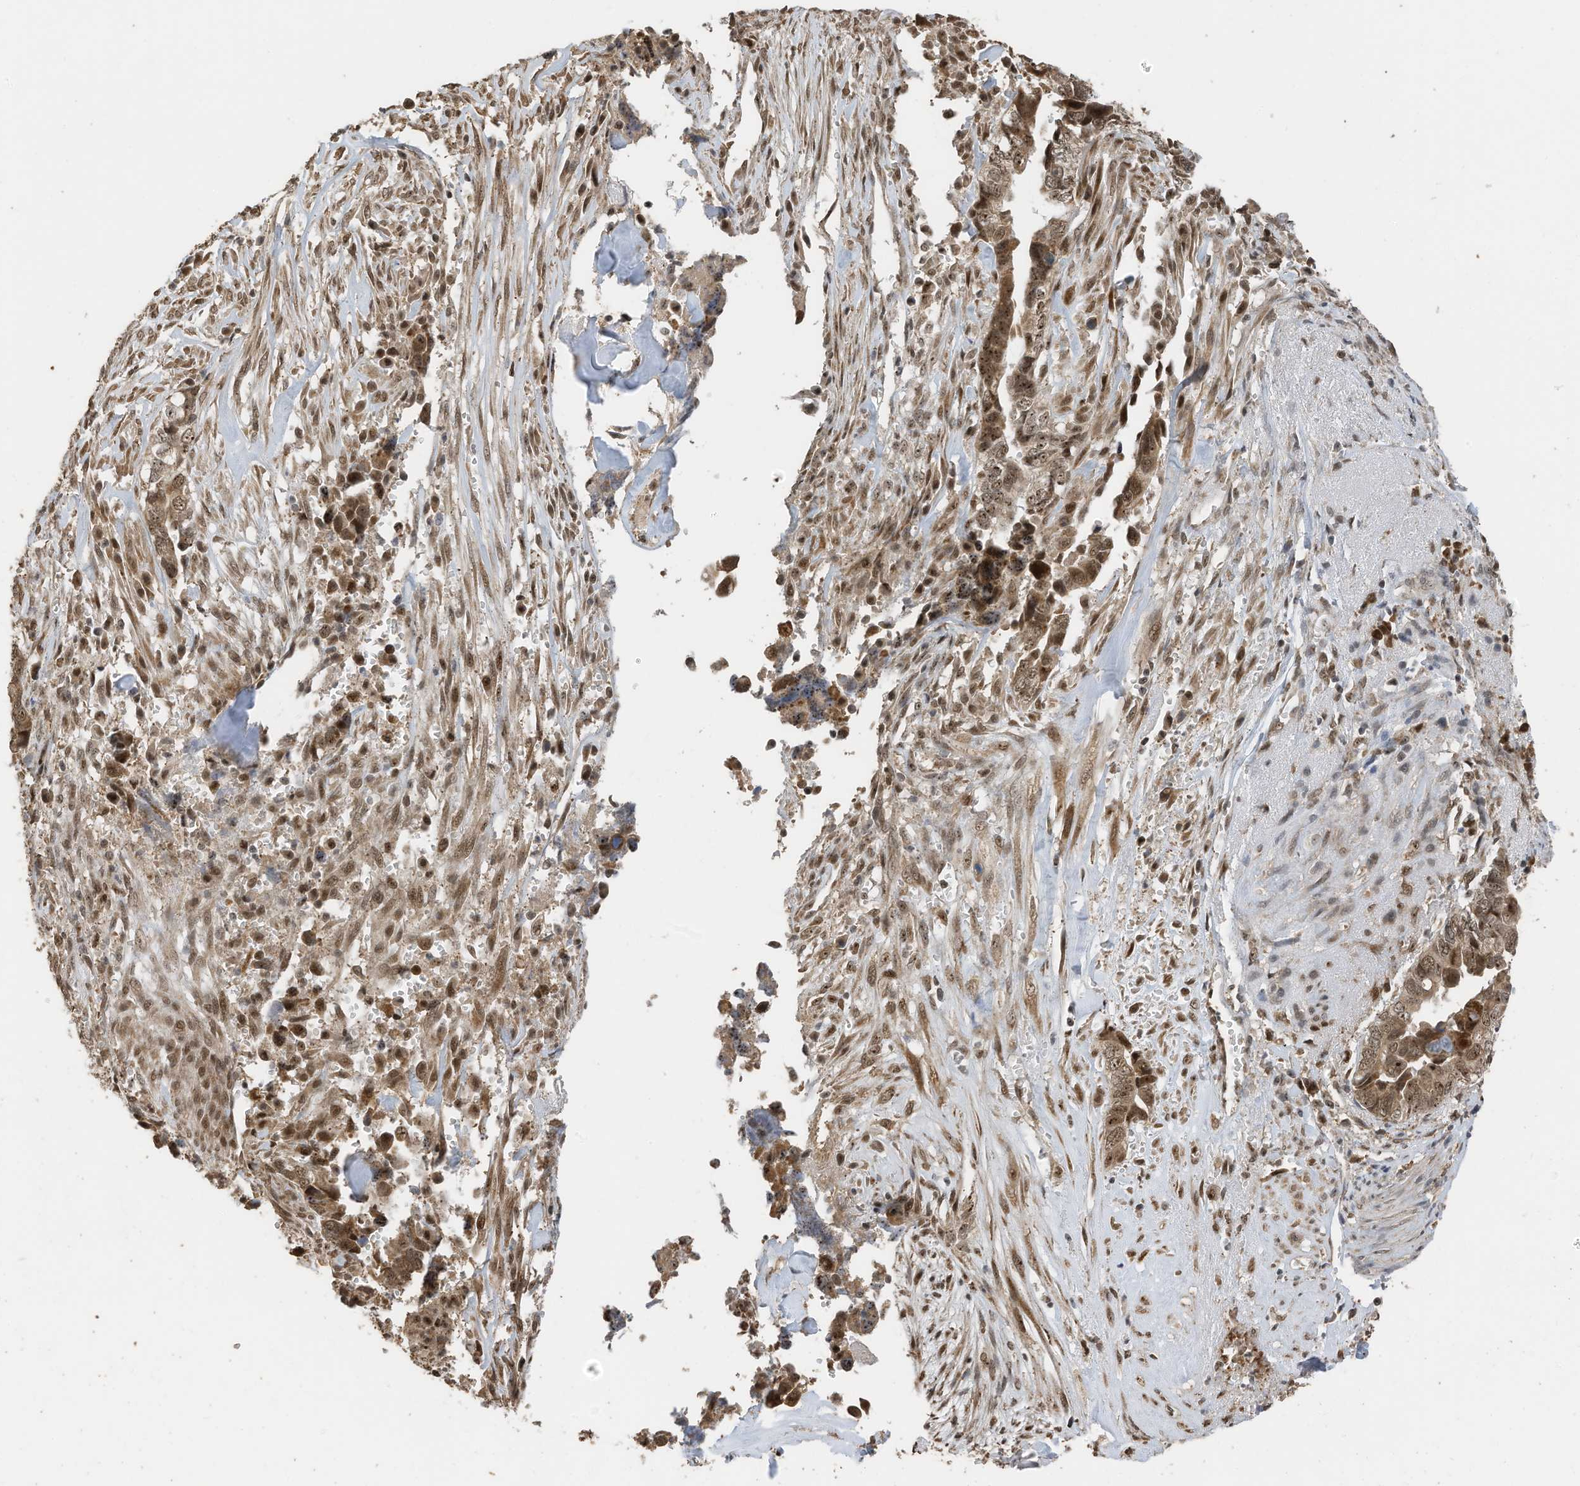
{"staining": {"intensity": "moderate", "quantity": ">75%", "location": "cytoplasmic/membranous,nuclear"}, "tissue": "liver cancer", "cell_type": "Tumor cells", "image_type": "cancer", "snomed": [{"axis": "morphology", "description": "Cholangiocarcinoma"}, {"axis": "topography", "description": "Liver"}], "caption": "Tumor cells demonstrate moderate cytoplasmic/membranous and nuclear staining in approximately >75% of cells in cholangiocarcinoma (liver).", "gene": "ERLEC1", "patient": {"sex": "female", "age": 79}}